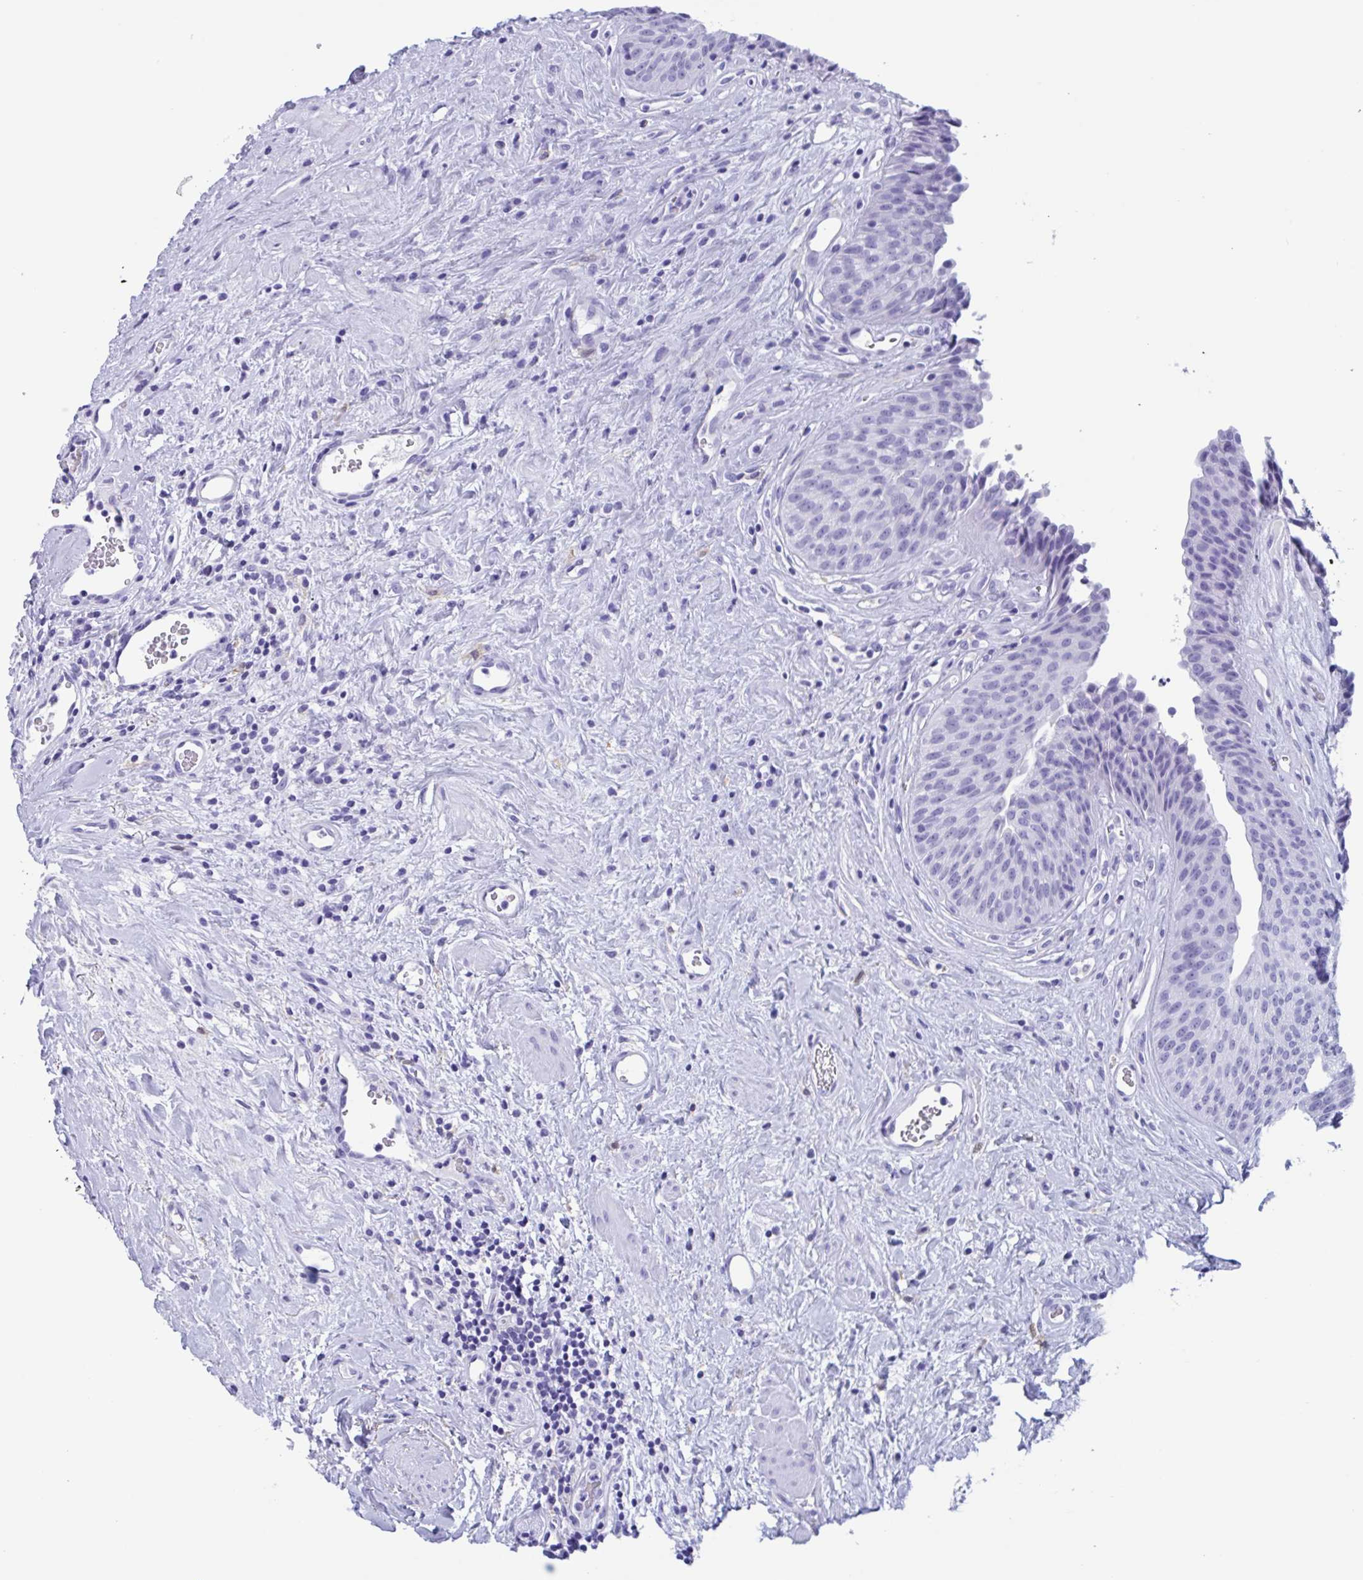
{"staining": {"intensity": "negative", "quantity": "none", "location": "none"}, "tissue": "urinary bladder", "cell_type": "Urothelial cells", "image_type": "normal", "snomed": [{"axis": "morphology", "description": "Normal tissue, NOS"}, {"axis": "topography", "description": "Urinary bladder"}], "caption": "High magnification brightfield microscopy of benign urinary bladder stained with DAB (brown) and counterstained with hematoxylin (blue): urothelial cells show no significant expression. (DAB (3,3'-diaminobenzidine) IHC visualized using brightfield microscopy, high magnification).", "gene": "ZNF850", "patient": {"sex": "female", "age": 56}}